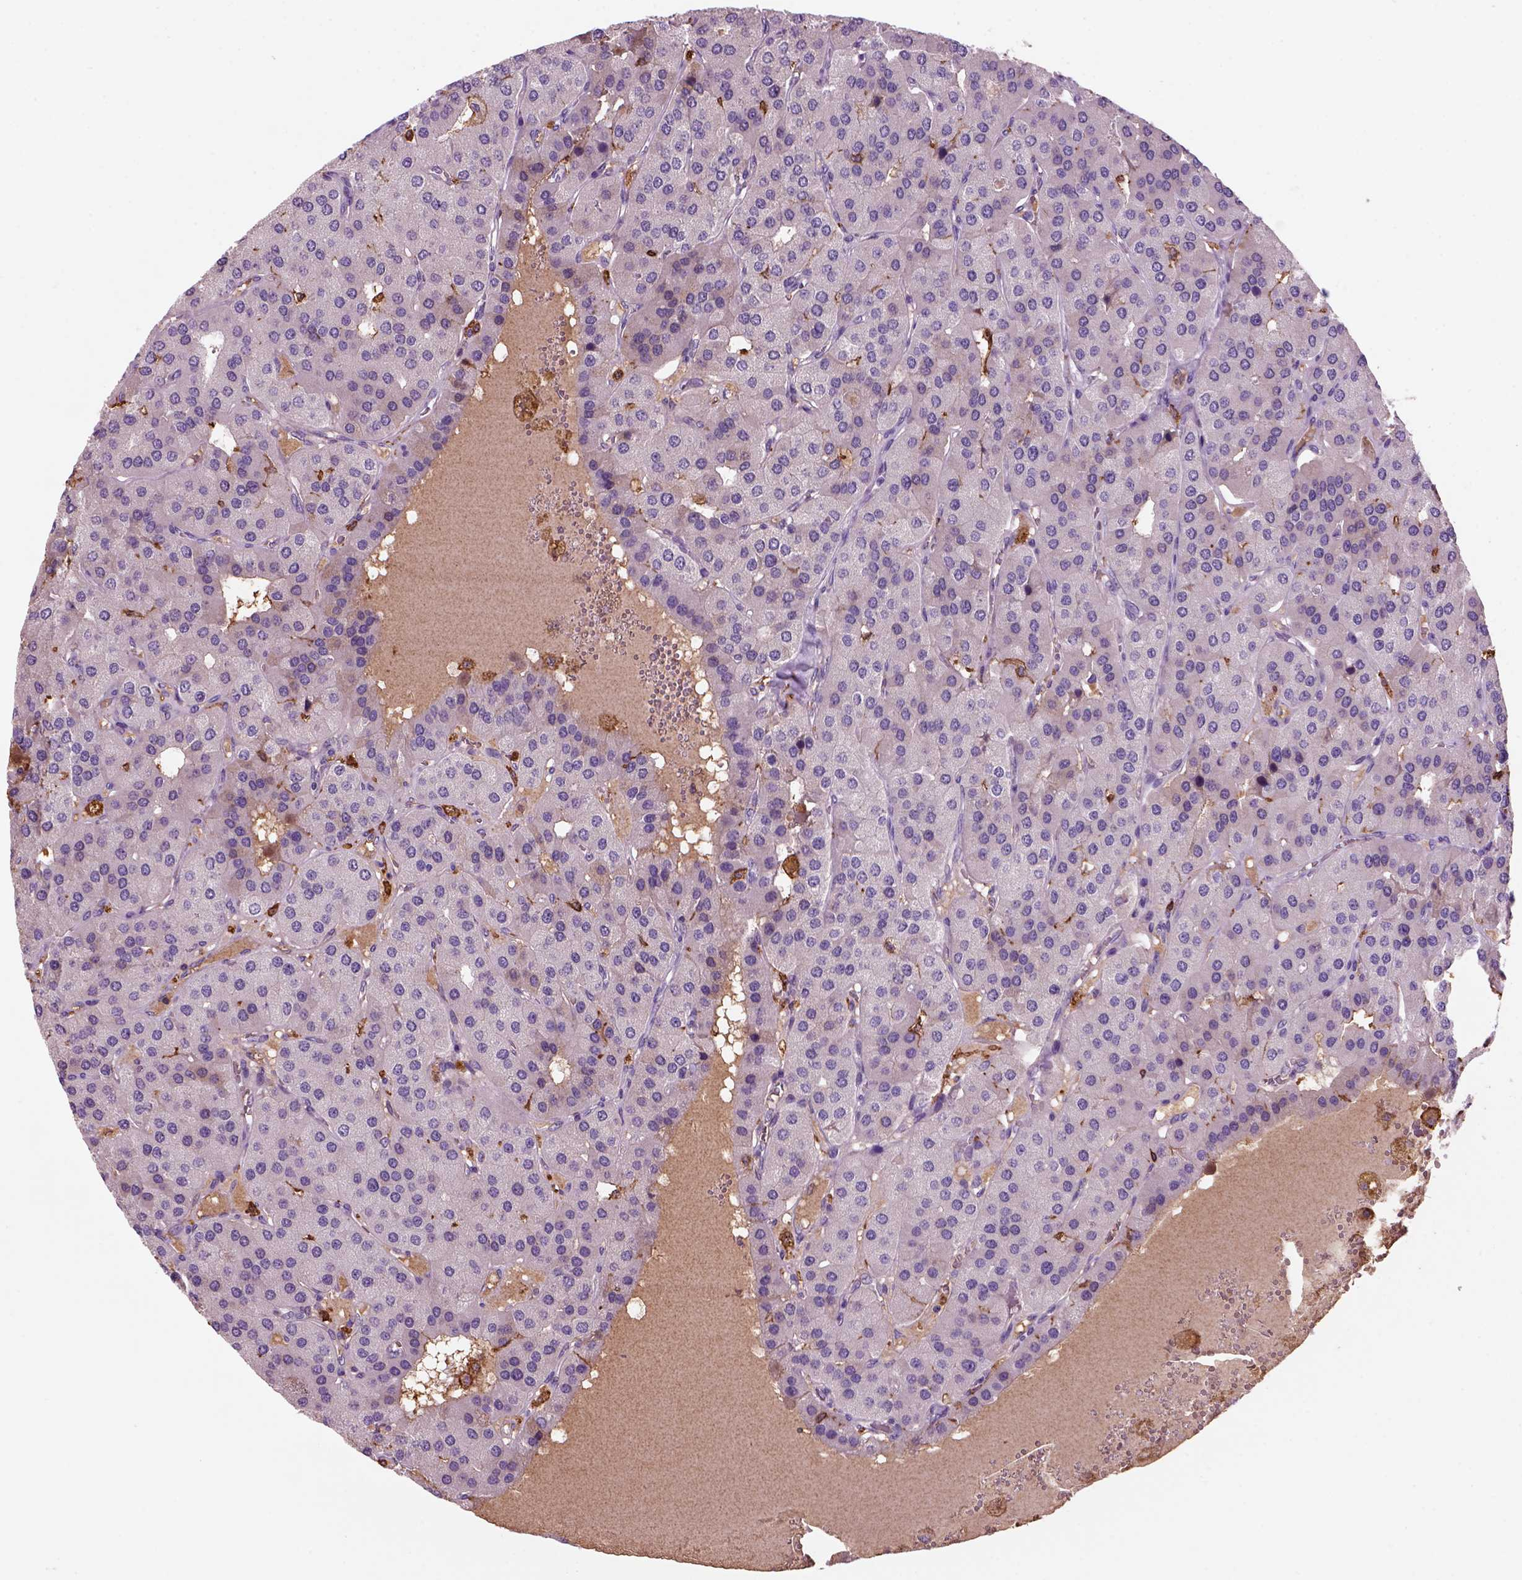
{"staining": {"intensity": "negative", "quantity": "none", "location": "none"}, "tissue": "parathyroid gland", "cell_type": "Glandular cells", "image_type": "normal", "snomed": [{"axis": "morphology", "description": "Normal tissue, NOS"}, {"axis": "morphology", "description": "Adenoma, NOS"}, {"axis": "topography", "description": "Parathyroid gland"}], "caption": "The photomicrograph reveals no staining of glandular cells in benign parathyroid gland.", "gene": "CD14", "patient": {"sex": "female", "age": 86}}